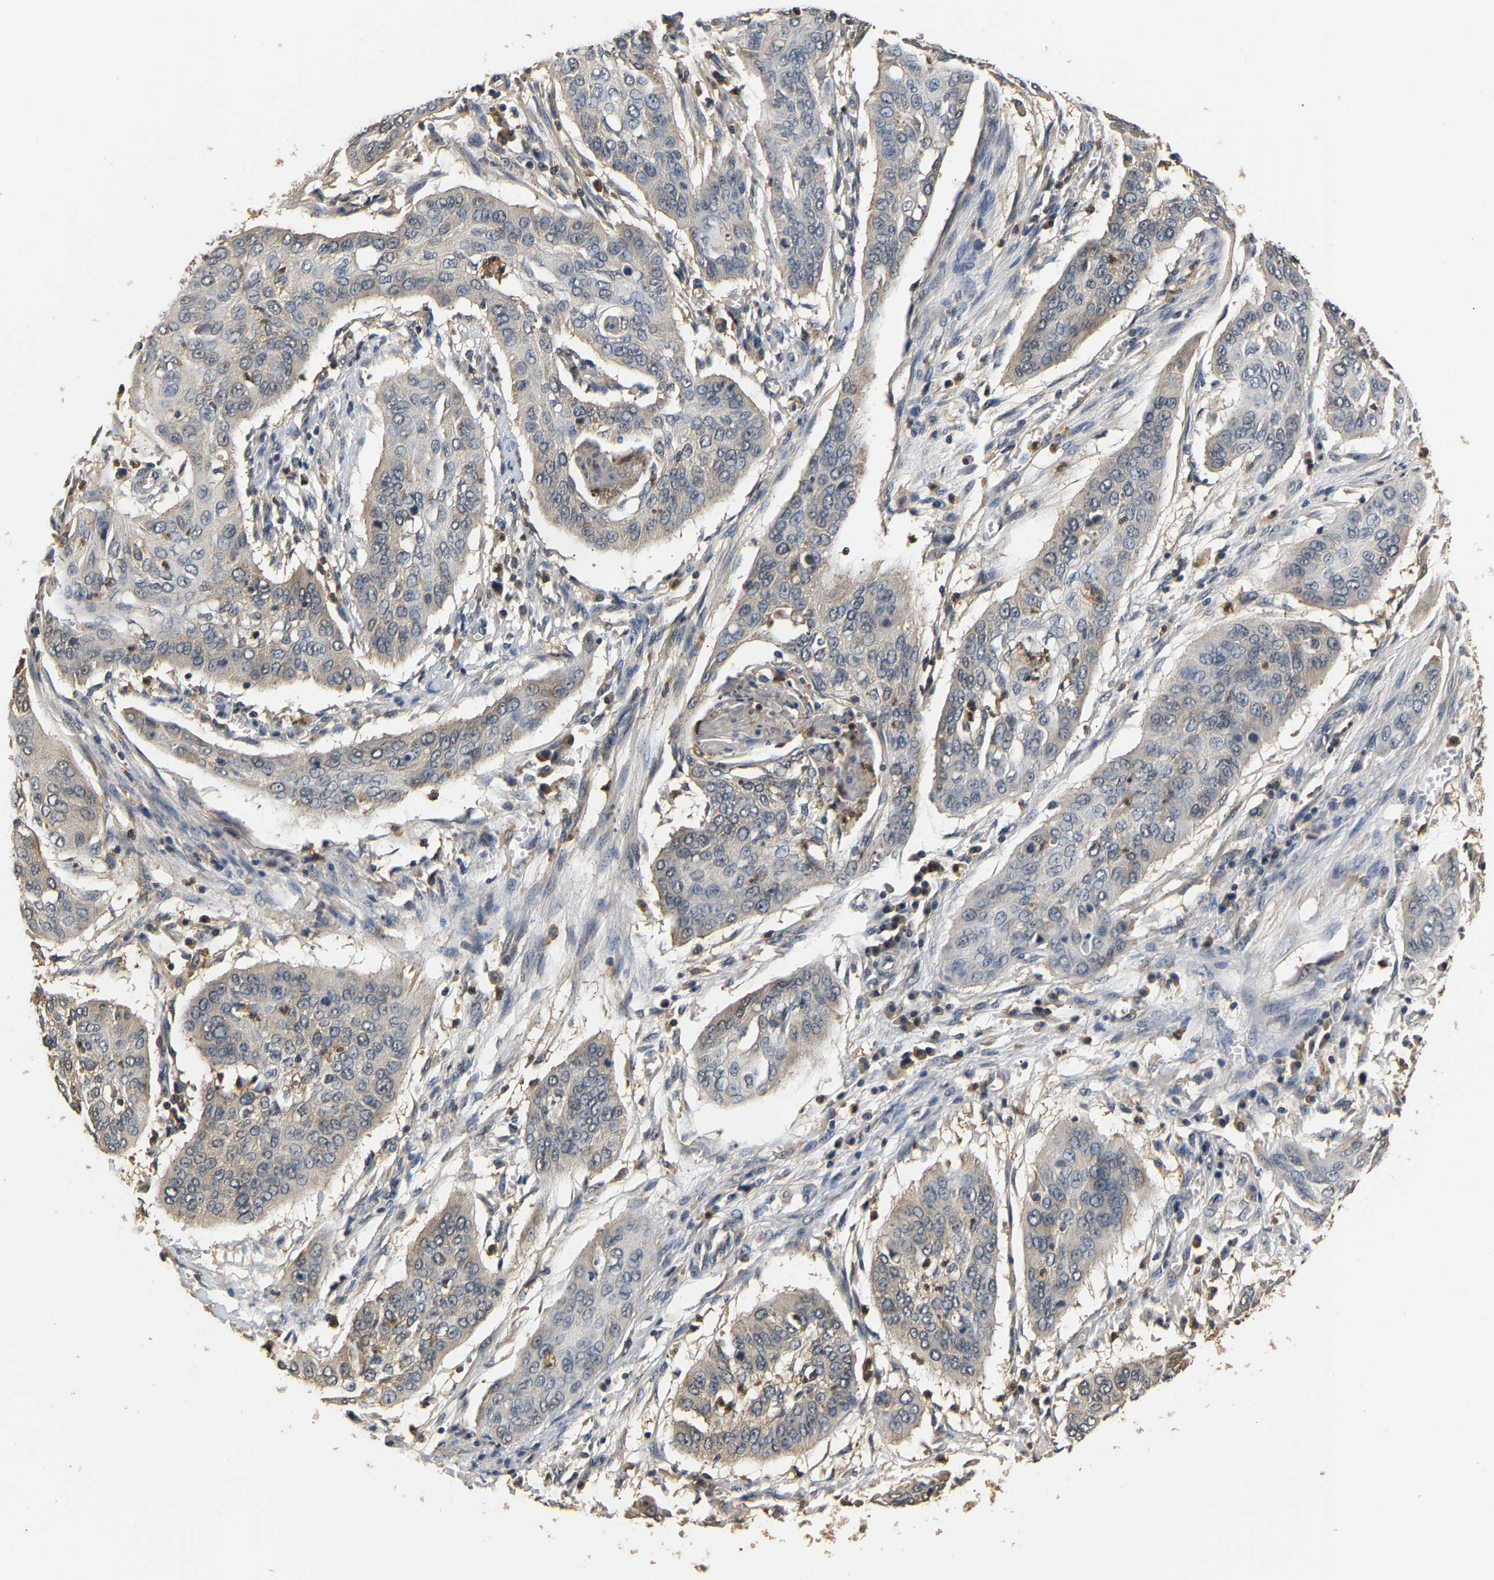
{"staining": {"intensity": "weak", "quantity": "<25%", "location": "cytoplasmic/membranous"}, "tissue": "cervical cancer", "cell_type": "Tumor cells", "image_type": "cancer", "snomed": [{"axis": "morphology", "description": "Squamous cell carcinoma, NOS"}, {"axis": "topography", "description": "Cervix"}], "caption": "Protein analysis of cervical cancer (squamous cell carcinoma) reveals no significant positivity in tumor cells.", "gene": "GPI", "patient": {"sex": "female", "age": 39}}